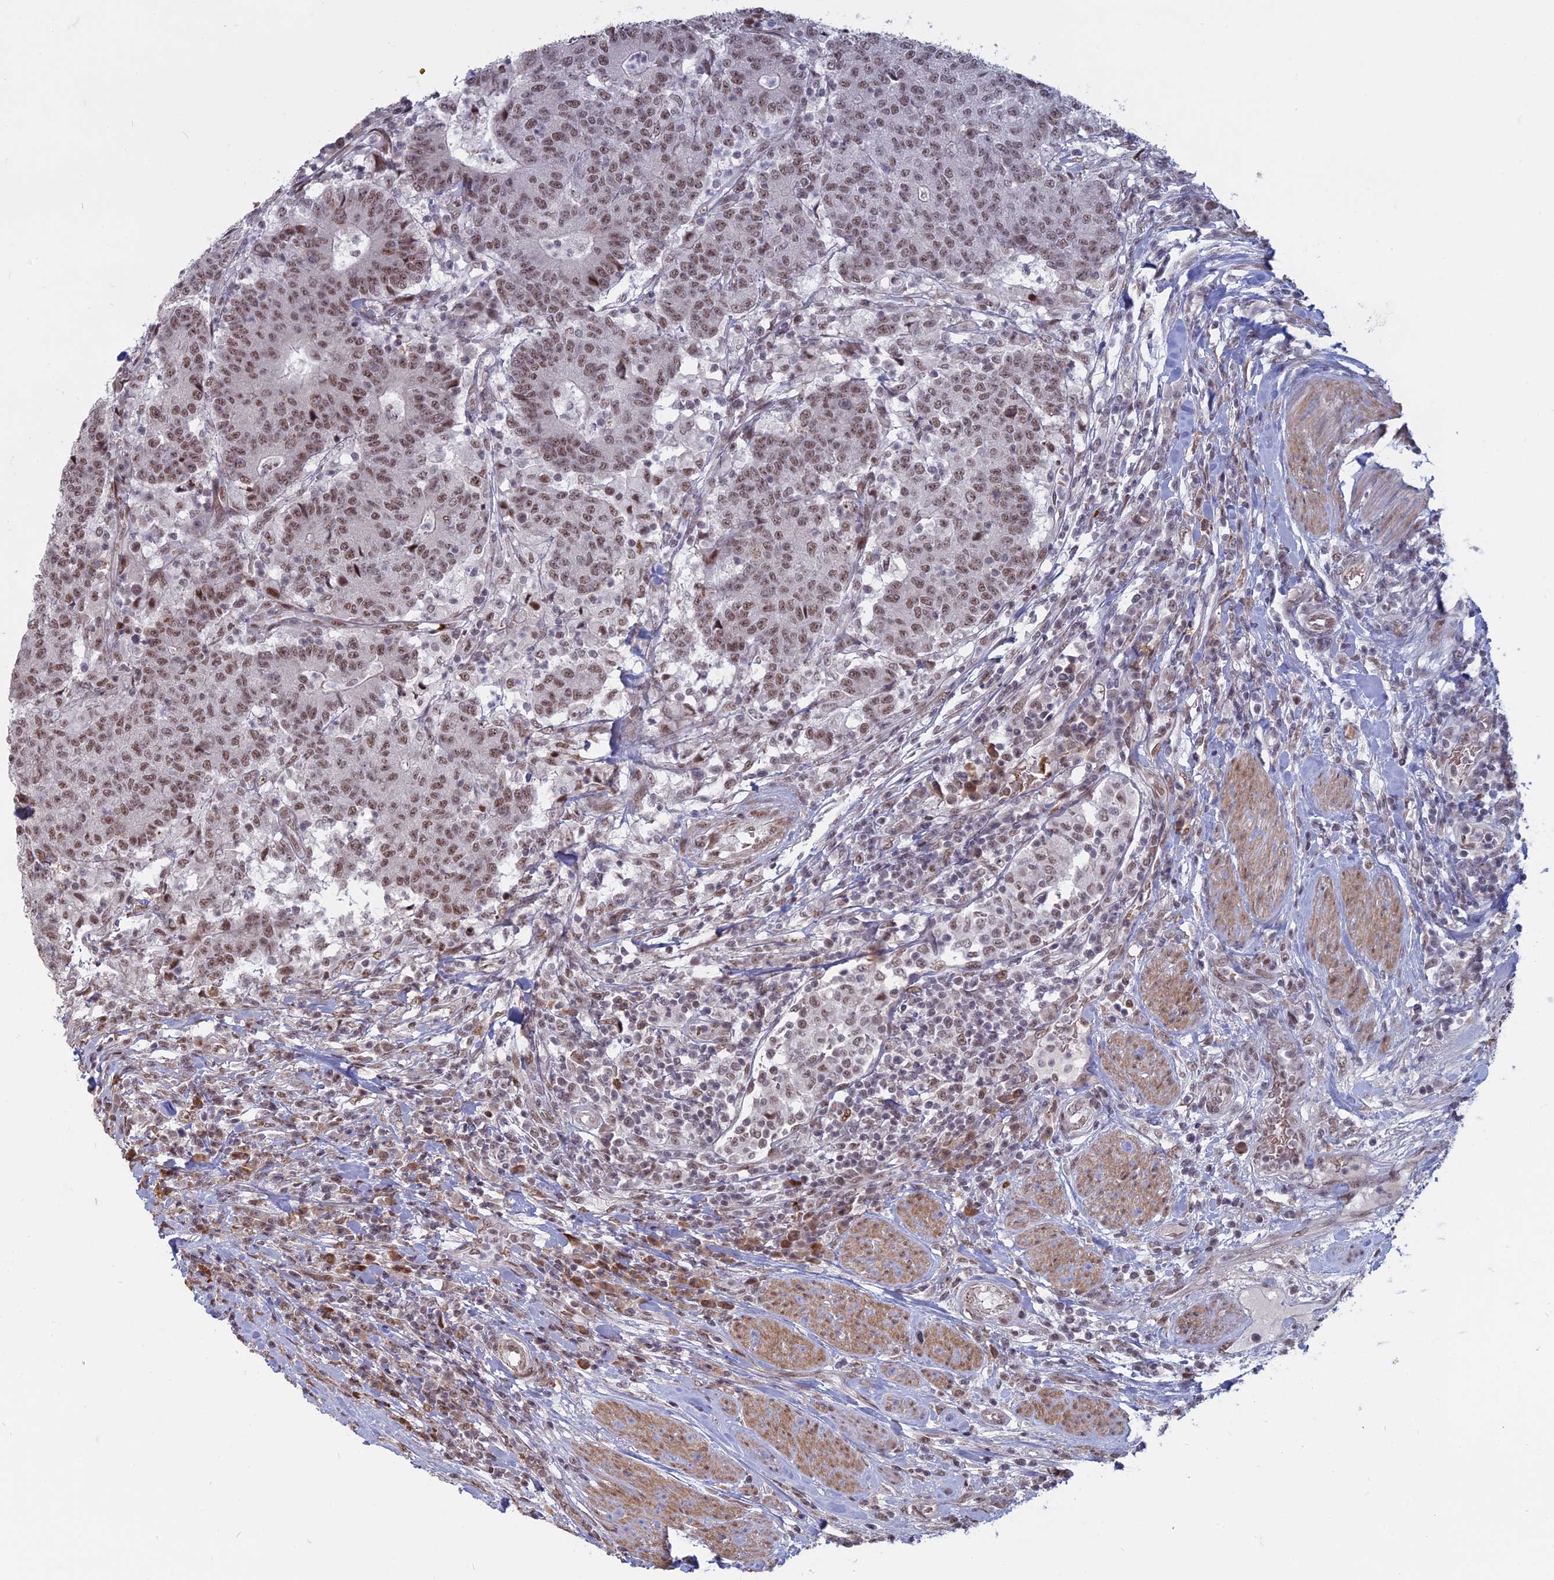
{"staining": {"intensity": "moderate", "quantity": ">75%", "location": "nuclear"}, "tissue": "colorectal cancer", "cell_type": "Tumor cells", "image_type": "cancer", "snomed": [{"axis": "morphology", "description": "Adenocarcinoma, NOS"}, {"axis": "topography", "description": "Colon"}], "caption": "Immunohistochemistry histopathology image of colorectal cancer stained for a protein (brown), which reveals medium levels of moderate nuclear expression in approximately >75% of tumor cells.", "gene": "MFAP1", "patient": {"sex": "female", "age": 75}}